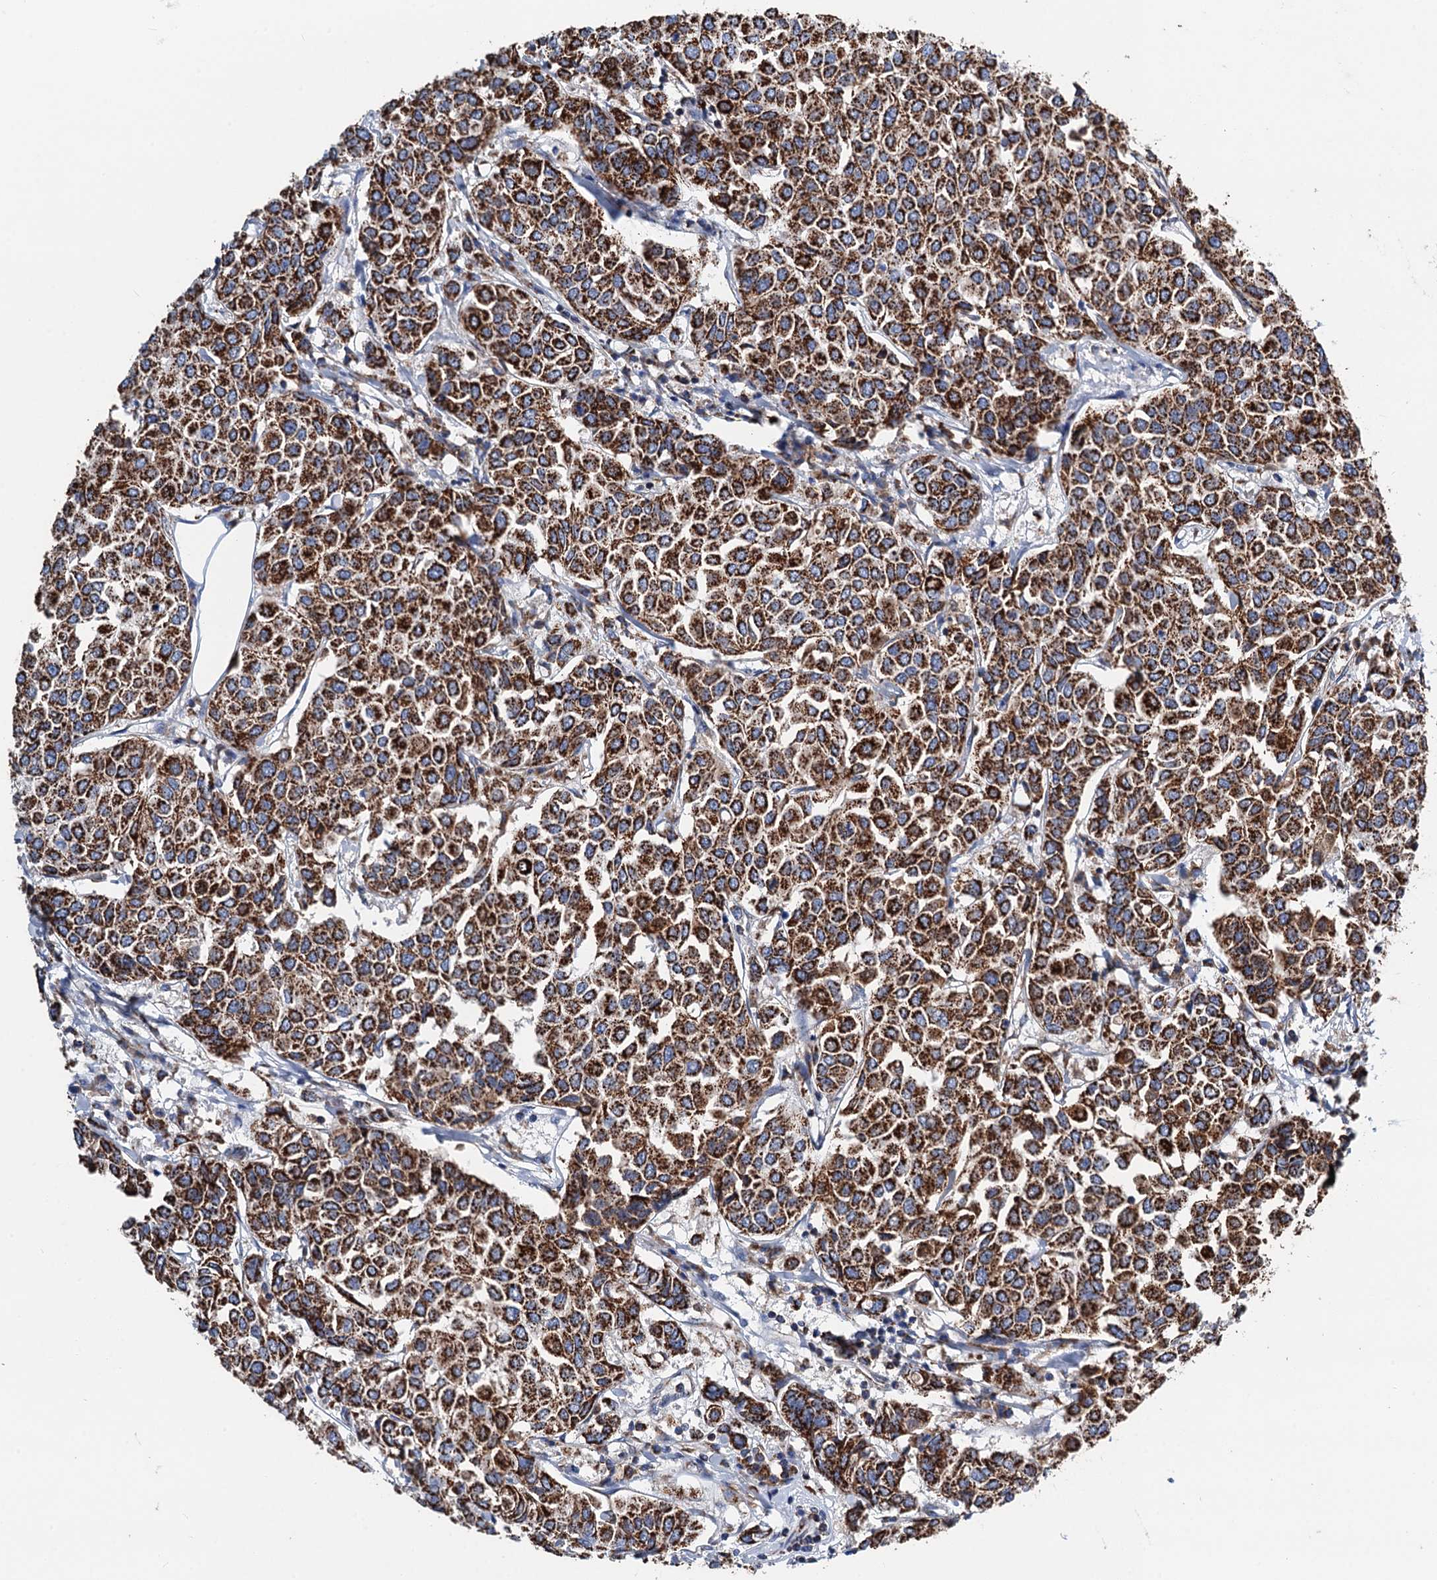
{"staining": {"intensity": "strong", "quantity": ">75%", "location": "cytoplasmic/membranous"}, "tissue": "breast cancer", "cell_type": "Tumor cells", "image_type": "cancer", "snomed": [{"axis": "morphology", "description": "Duct carcinoma"}, {"axis": "topography", "description": "Breast"}], "caption": "DAB (3,3'-diaminobenzidine) immunohistochemical staining of human intraductal carcinoma (breast) shows strong cytoplasmic/membranous protein staining in approximately >75% of tumor cells. (Brightfield microscopy of DAB IHC at high magnification).", "gene": "IVD", "patient": {"sex": "female", "age": 55}}